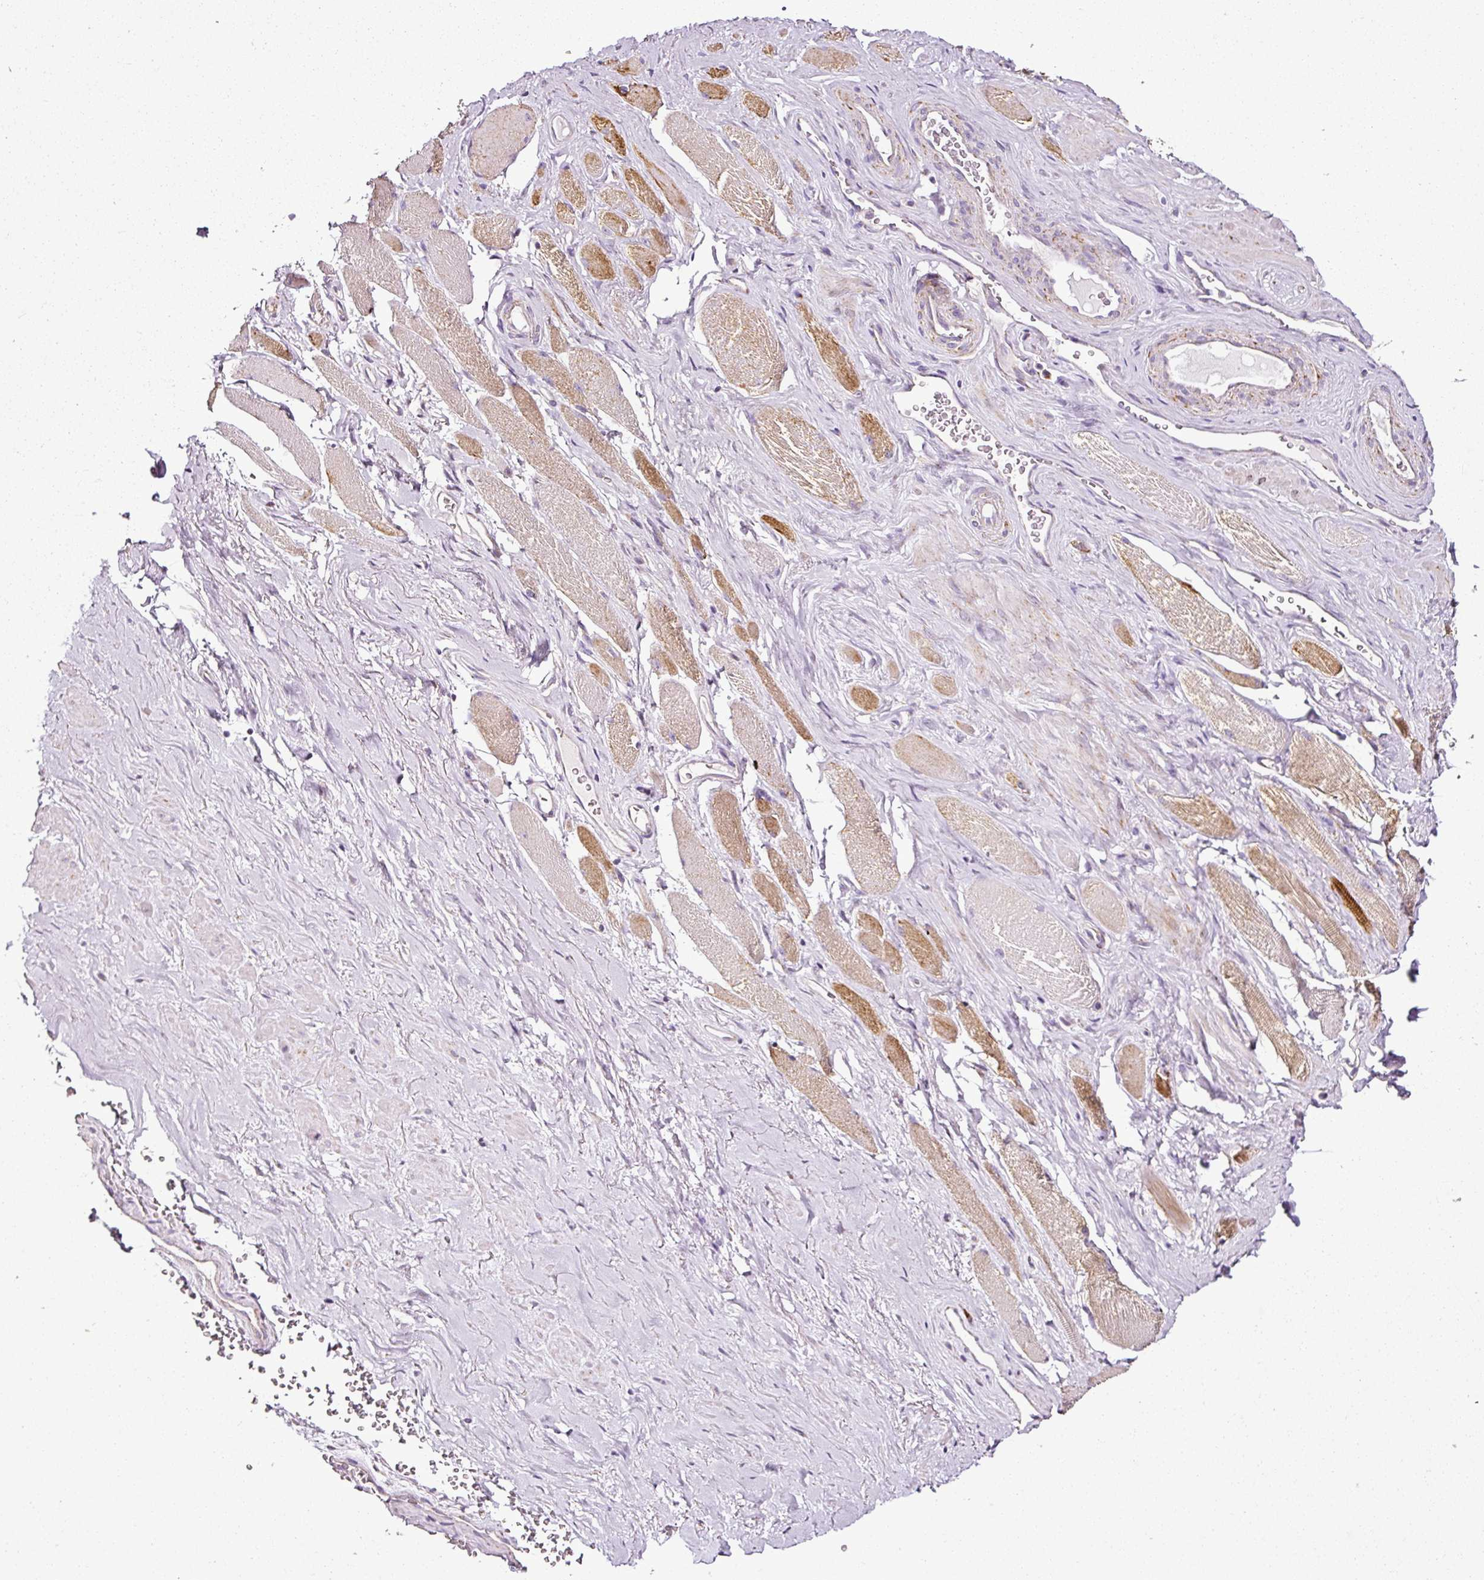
{"staining": {"intensity": "negative", "quantity": "none", "location": "none"}, "tissue": "adipose tissue", "cell_type": "Adipocytes", "image_type": "normal", "snomed": [{"axis": "morphology", "description": "Normal tissue, NOS"}, {"axis": "topography", "description": "Prostate"}, {"axis": "topography", "description": "Peripheral nerve tissue"}], "caption": "The photomicrograph displays no significant staining in adipocytes of adipose tissue.", "gene": "DPAGT1", "patient": {"sex": "male", "age": 61}}